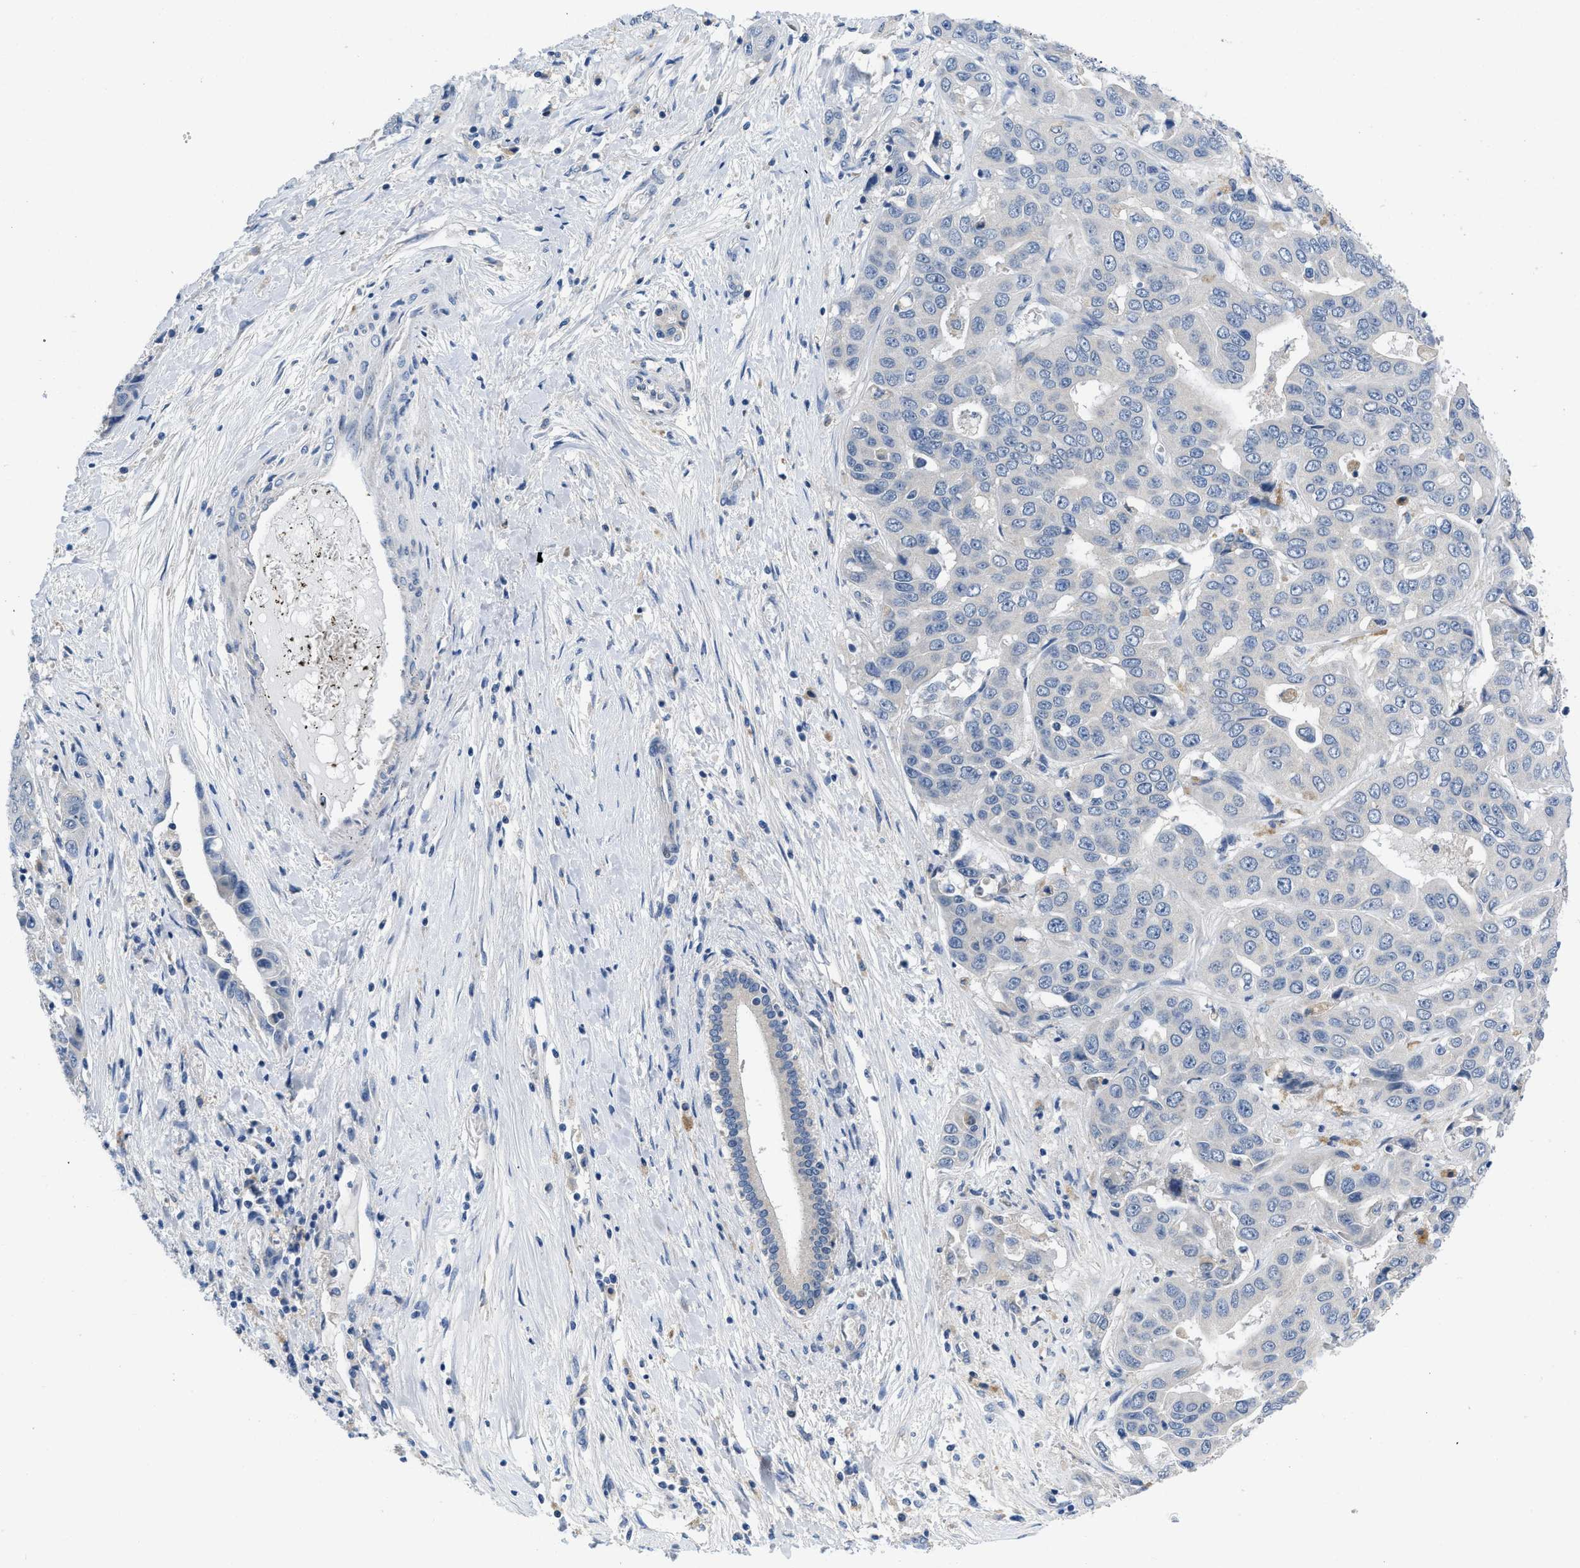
{"staining": {"intensity": "negative", "quantity": "none", "location": "none"}, "tissue": "liver cancer", "cell_type": "Tumor cells", "image_type": "cancer", "snomed": [{"axis": "morphology", "description": "Cholangiocarcinoma"}, {"axis": "topography", "description": "Liver"}], "caption": "This photomicrograph is of cholangiocarcinoma (liver) stained with immunohistochemistry to label a protein in brown with the nuclei are counter-stained blue. There is no expression in tumor cells. (Stains: DAB immunohistochemistry (IHC) with hematoxylin counter stain, Microscopy: brightfield microscopy at high magnification).", "gene": "PYY", "patient": {"sex": "female", "age": 52}}